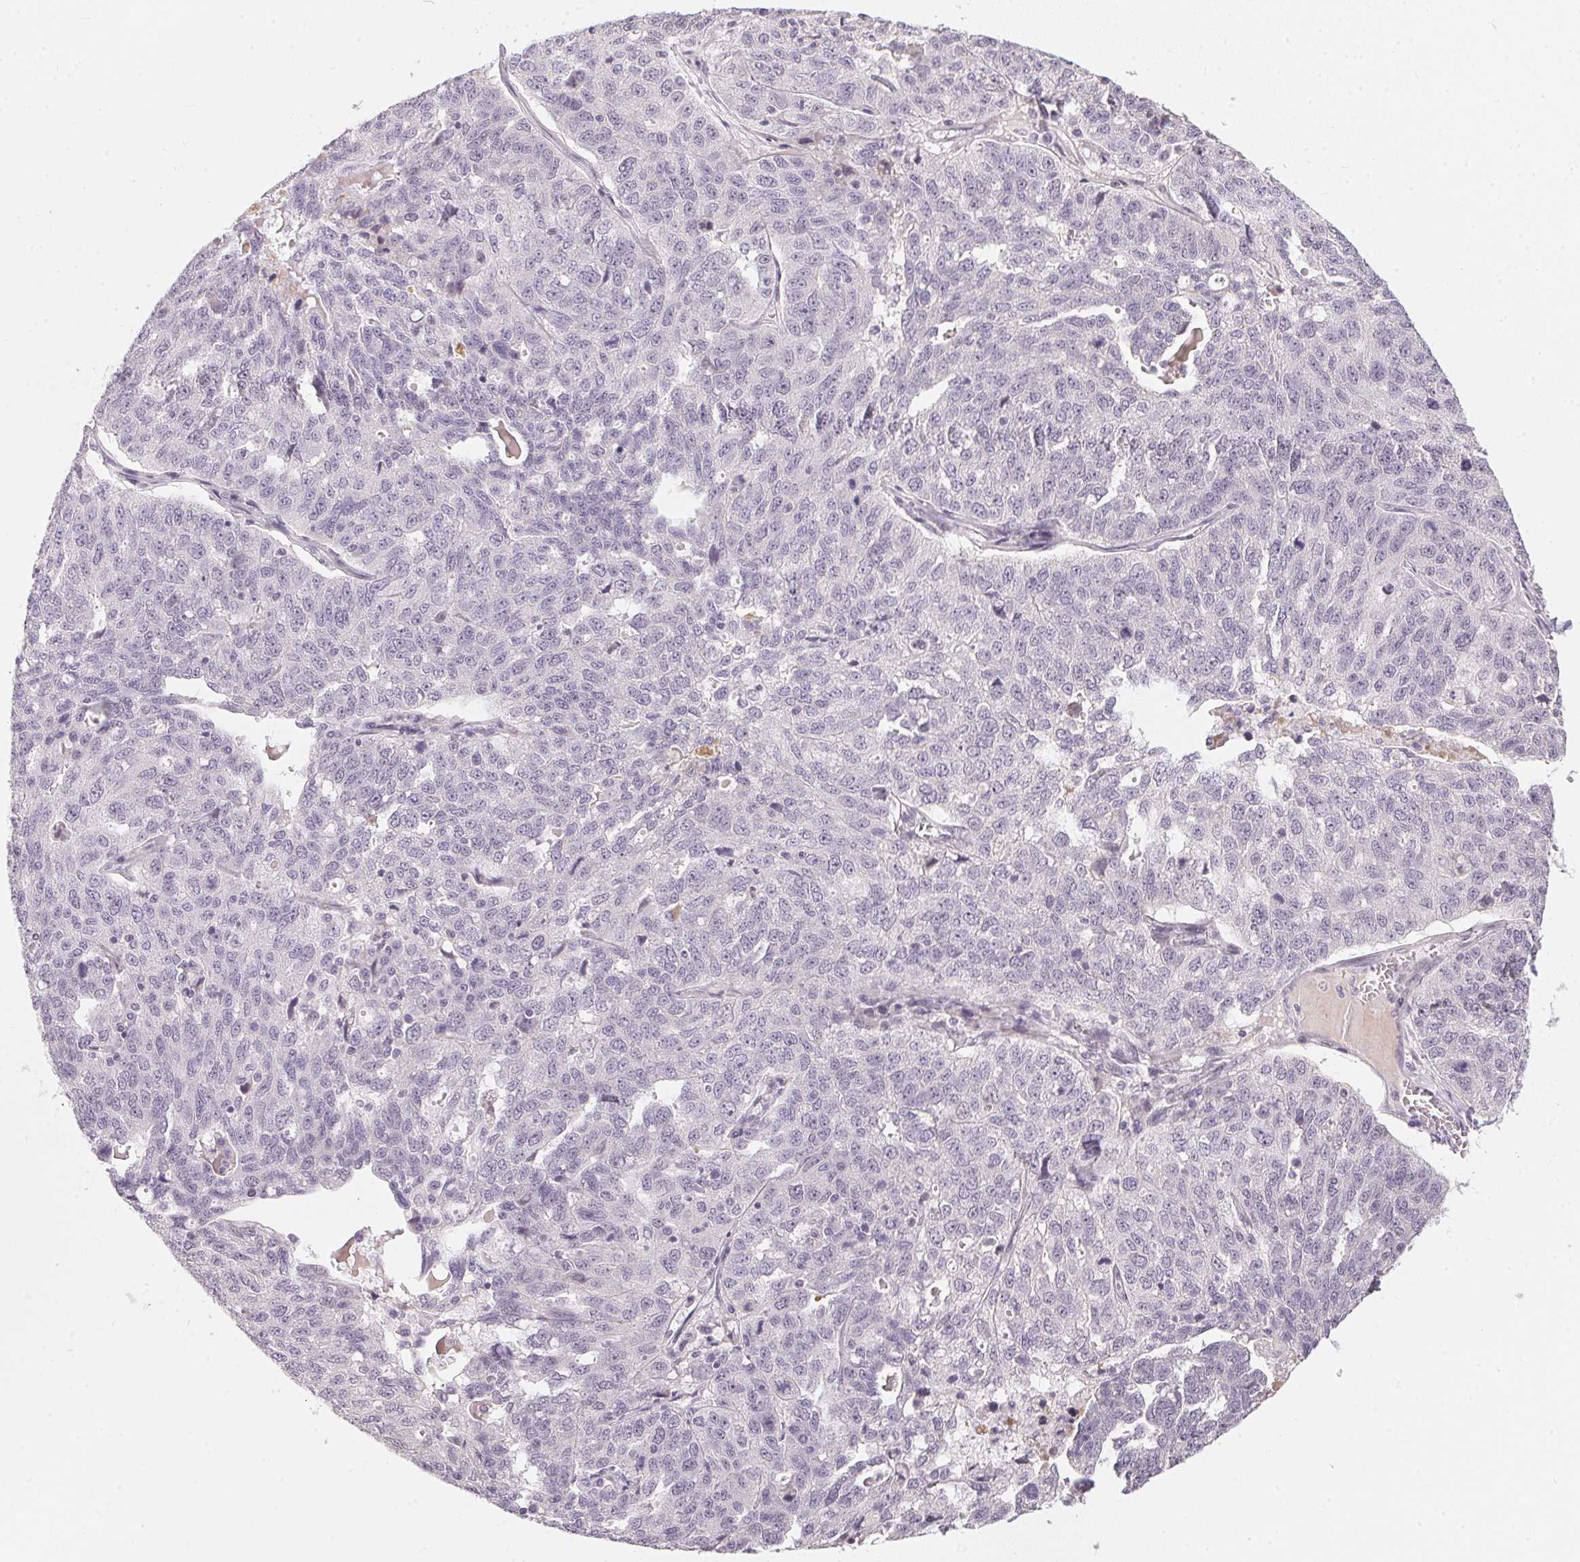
{"staining": {"intensity": "negative", "quantity": "none", "location": "none"}, "tissue": "ovarian cancer", "cell_type": "Tumor cells", "image_type": "cancer", "snomed": [{"axis": "morphology", "description": "Cystadenocarcinoma, serous, NOS"}, {"axis": "topography", "description": "Ovary"}], "caption": "Tumor cells show no significant protein staining in serous cystadenocarcinoma (ovarian).", "gene": "GDAP1L1", "patient": {"sex": "female", "age": 71}}